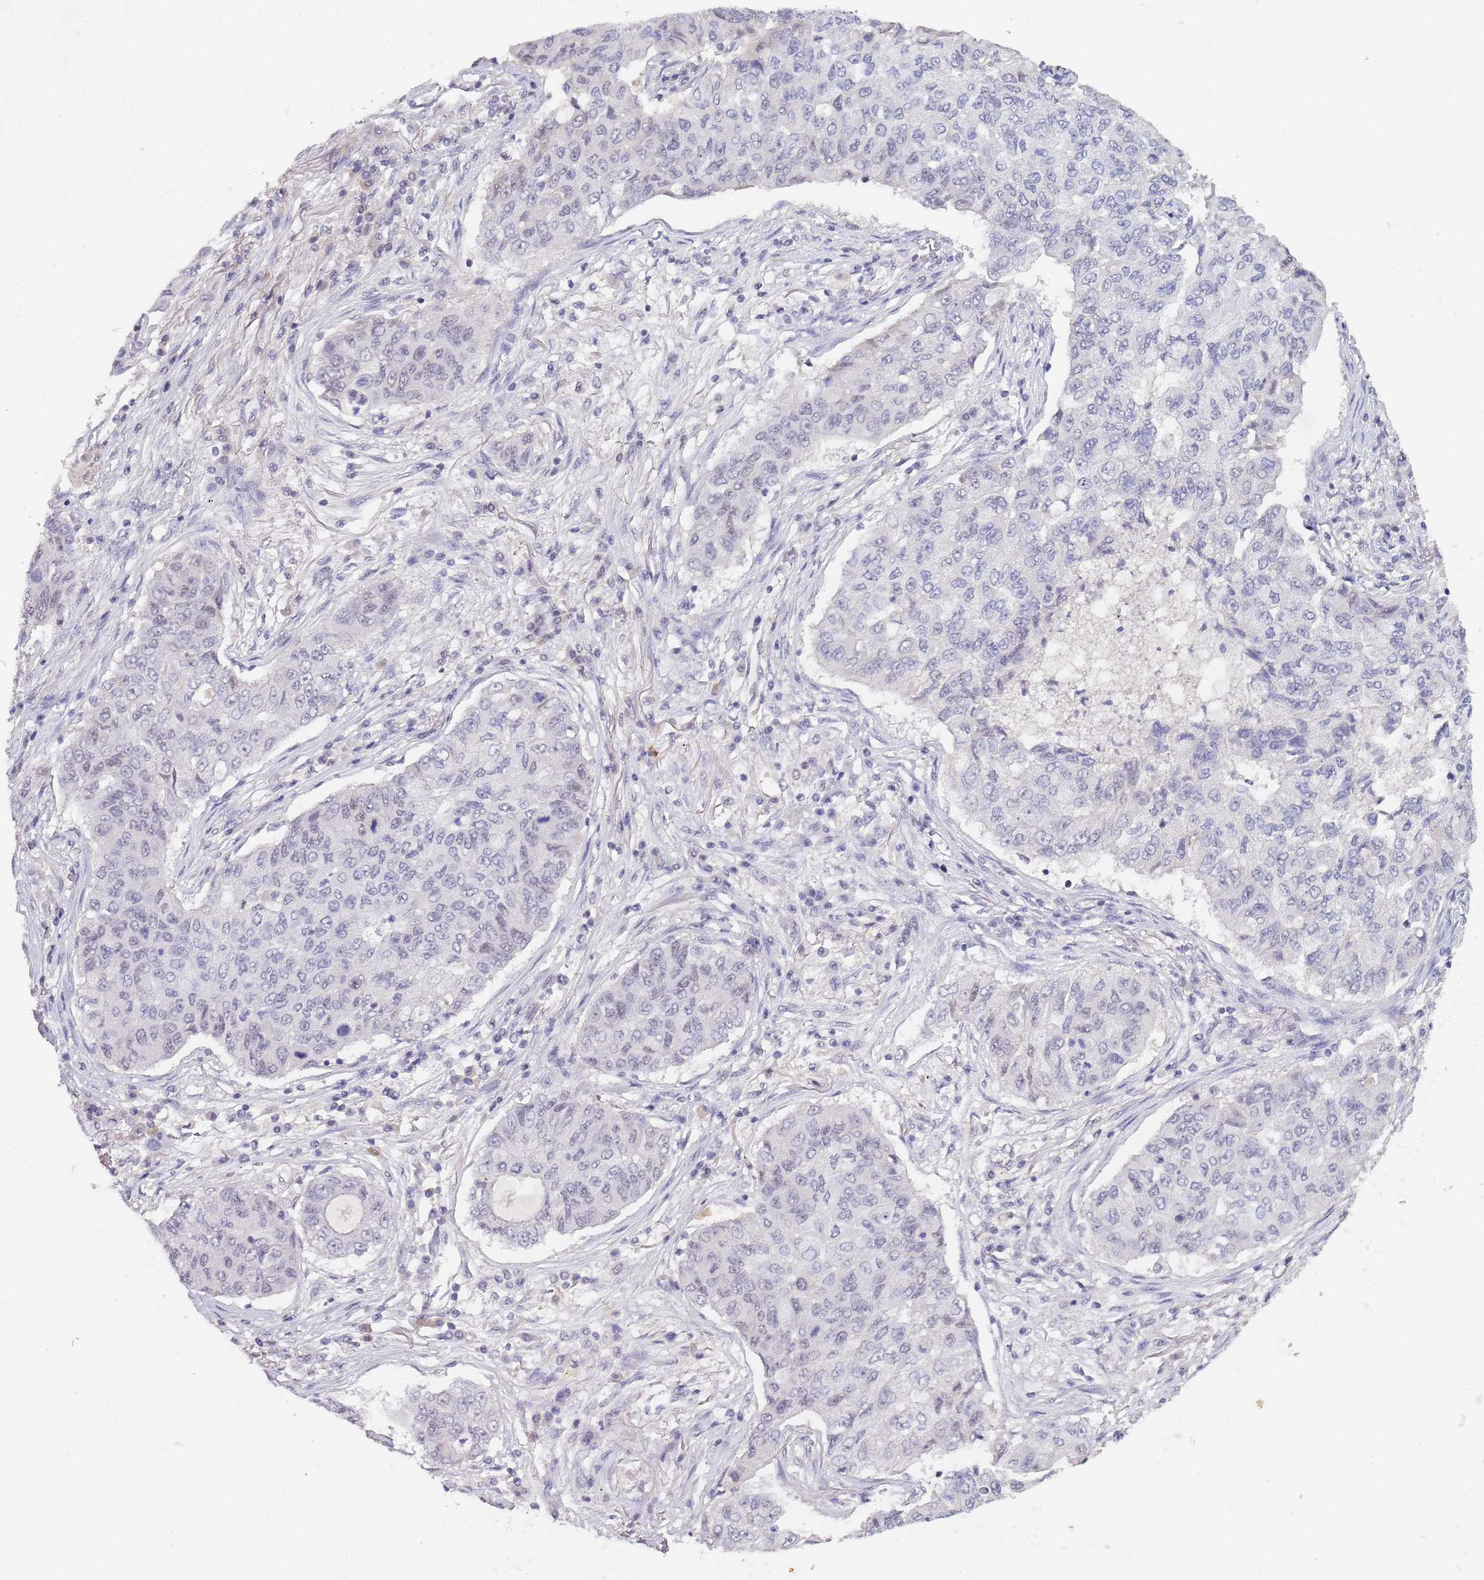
{"staining": {"intensity": "negative", "quantity": "none", "location": "none"}, "tissue": "lung cancer", "cell_type": "Tumor cells", "image_type": "cancer", "snomed": [{"axis": "morphology", "description": "Squamous cell carcinoma, NOS"}, {"axis": "topography", "description": "Lung"}], "caption": "Immunohistochemistry photomicrograph of human lung squamous cell carcinoma stained for a protein (brown), which shows no staining in tumor cells. The staining is performed using DAB (3,3'-diaminobenzidine) brown chromogen with nuclei counter-stained in using hematoxylin.", "gene": "CIZ1", "patient": {"sex": "male", "age": 74}}